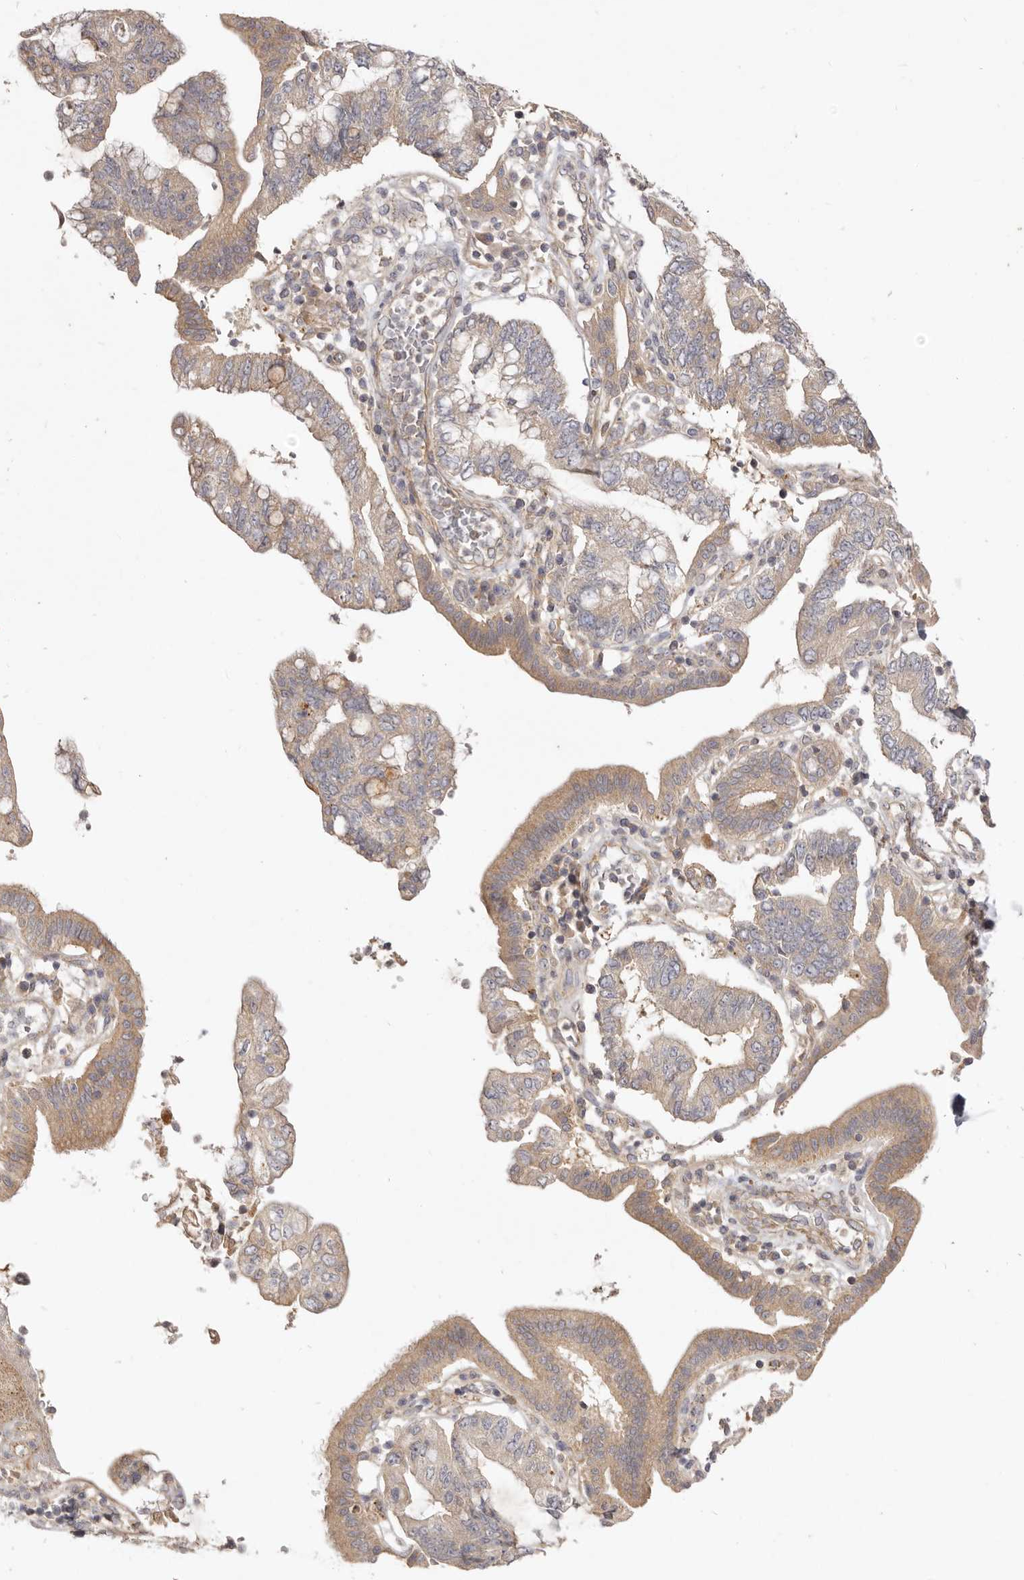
{"staining": {"intensity": "moderate", "quantity": ">75%", "location": "cytoplasmic/membranous"}, "tissue": "pancreatic cancer", "cell_type": "Tumor cells", "image_type": "cancer", "snomed": [{"axis": "morphology", "description": "Adenocarcinoma, NOS"}, {"axis": "topography", "description": "Pancreas"}], "caption": "Protein expression analysis of human adenocarcinoma (pancreatic) reveals moderate cytoplasmic/membranous expression in approximately >75% of tumor cells.", "gene": "ADAMTS9", "patient": {"sex": "female", "age": 73}}